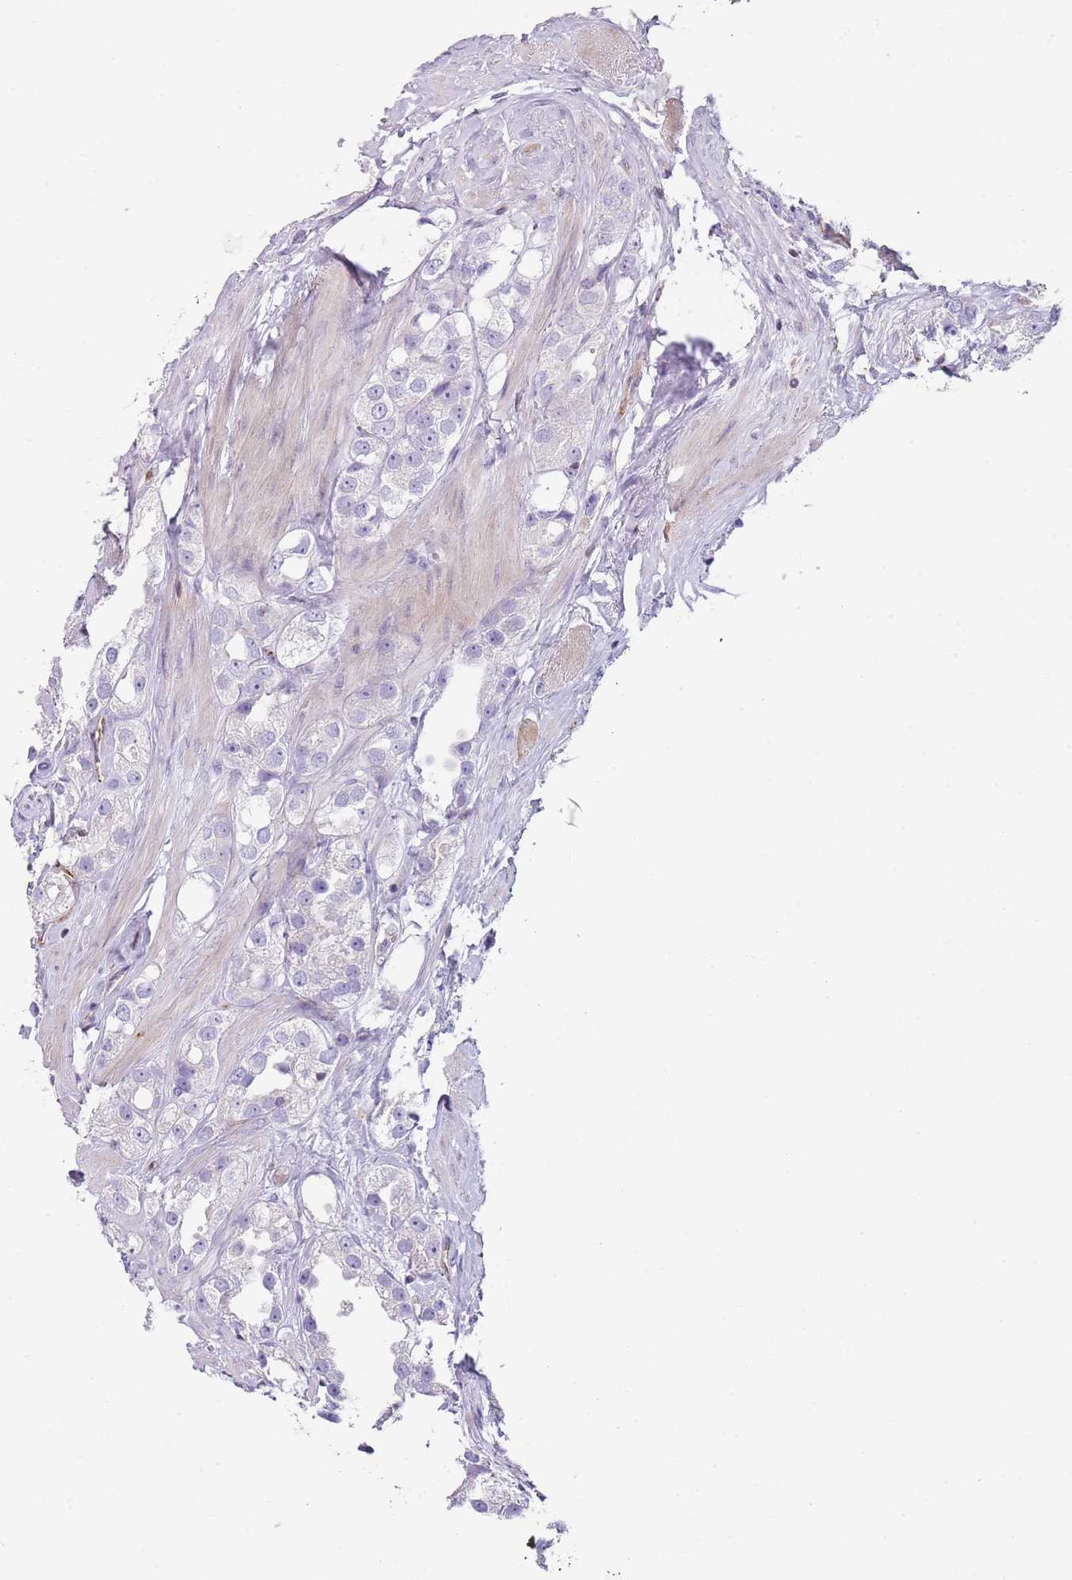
{"staining": {"intensity": "negative", "quantity": "none", "location": "none"}, "tissue": "prostate cancer", "cell_type": "Tumor cells", "image_type": "cancer", "snomed": [{"axis": "morphology", "description": "Adenocarcinoma, NOS"}, {"axis": "topography", "description": "Prostate"}], "caption": "This is an immunohistochemistry photomicrograph of human adenocarcinoma (prostate). There is no positivity in tumor cells.", "gene": "GNAI3", "patient": {"sex": "male", "age": 79}}